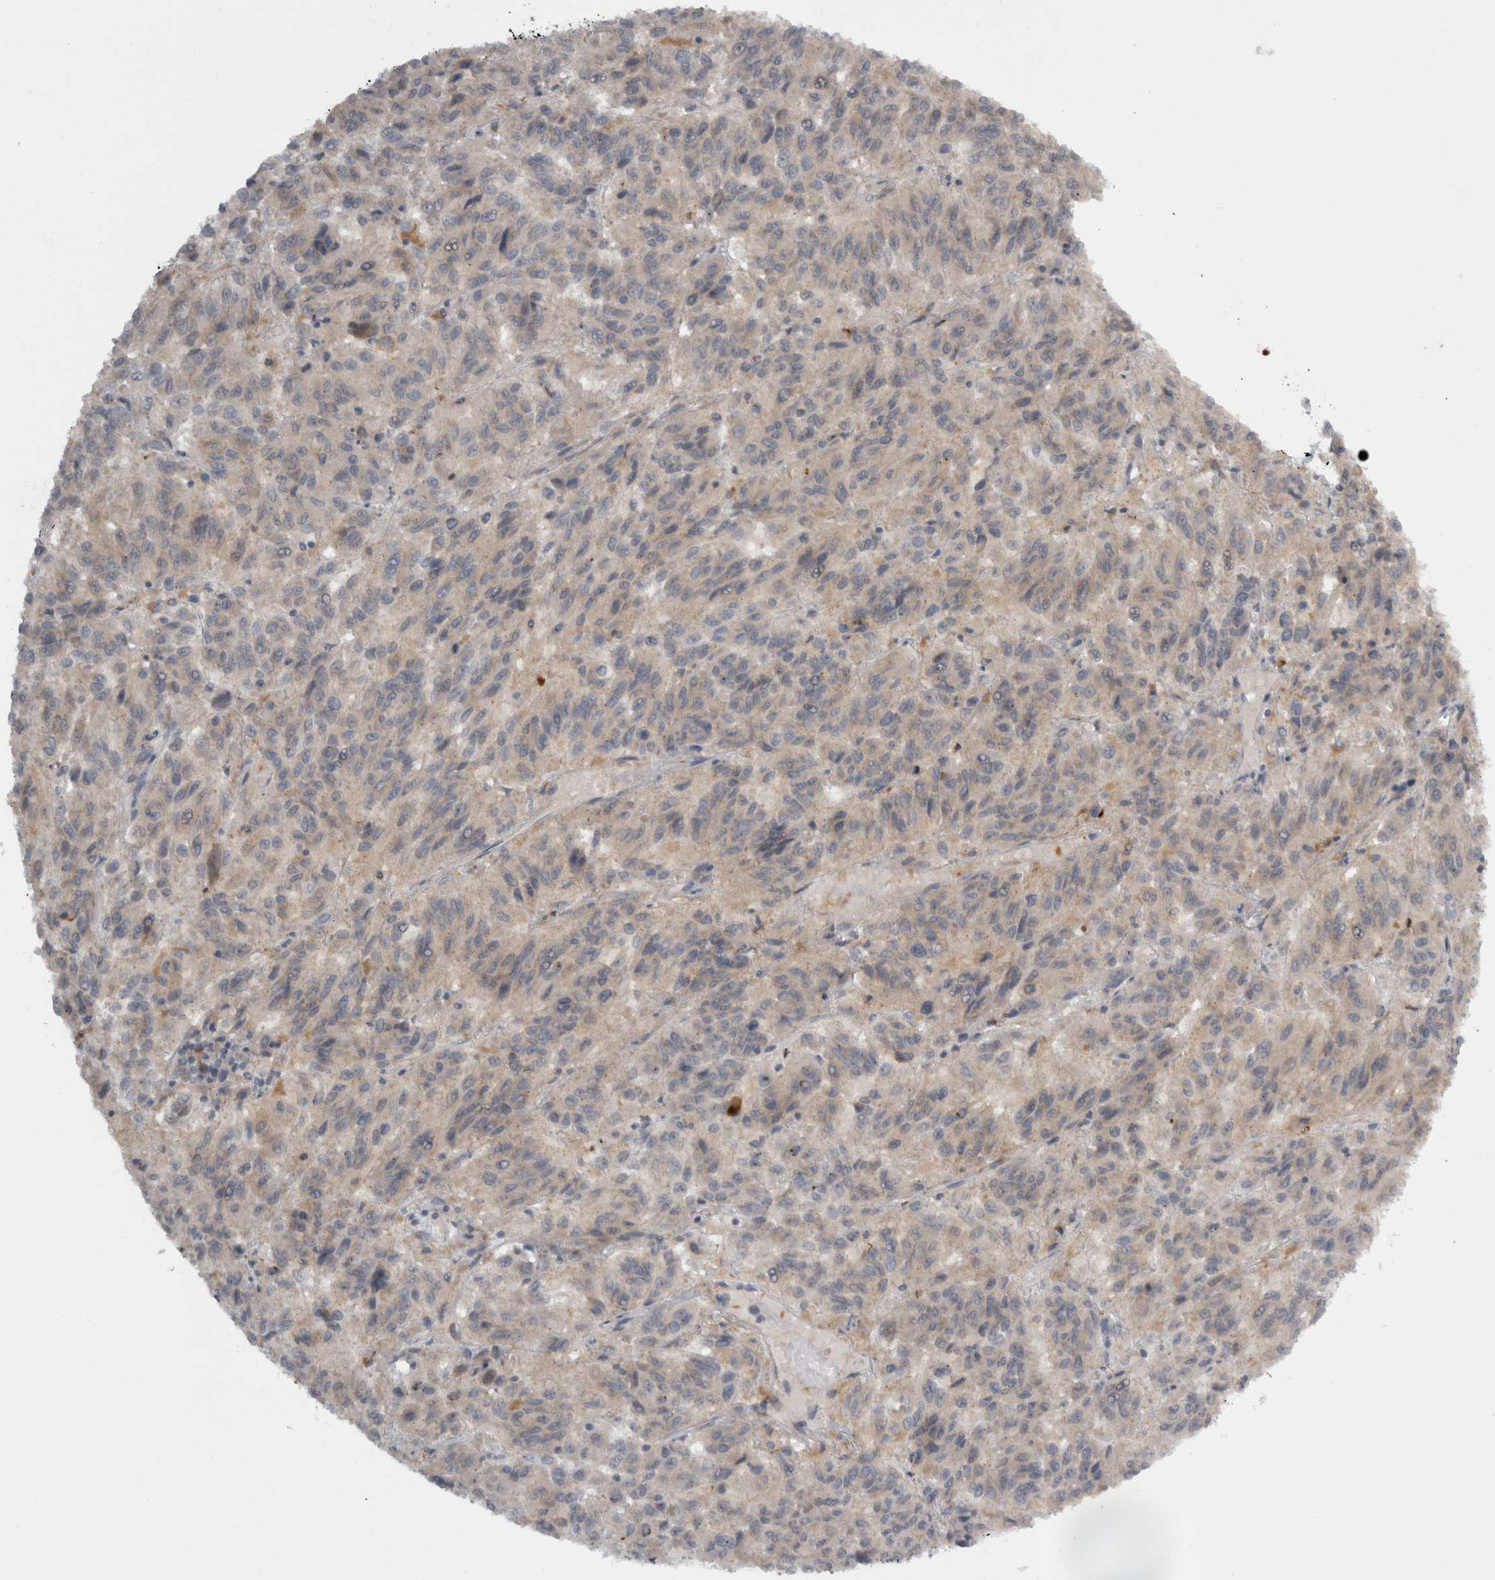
{"staining": {"intensity": "negative", "quantity": "none", "location": "none"}, "tissue": "melanoma", "cell_type": "Tumor cells", "image_type": "cancer", "snomed": [{"axis": "morphology", "description": "Malignant melanoma, Metastatic site"}, {"axis": "topography", "description": "Lung"}], "caption": "High power microscopy photomicrograph of an immunohistochemistry (IHC) histopathology image of malignant melanoma (metastatic site), revealing no significant staining in tumor cells. Nuclei are stained in blue.", "gene": "SLCO5A1", "patient": {"sex": "male", "age": 64}}